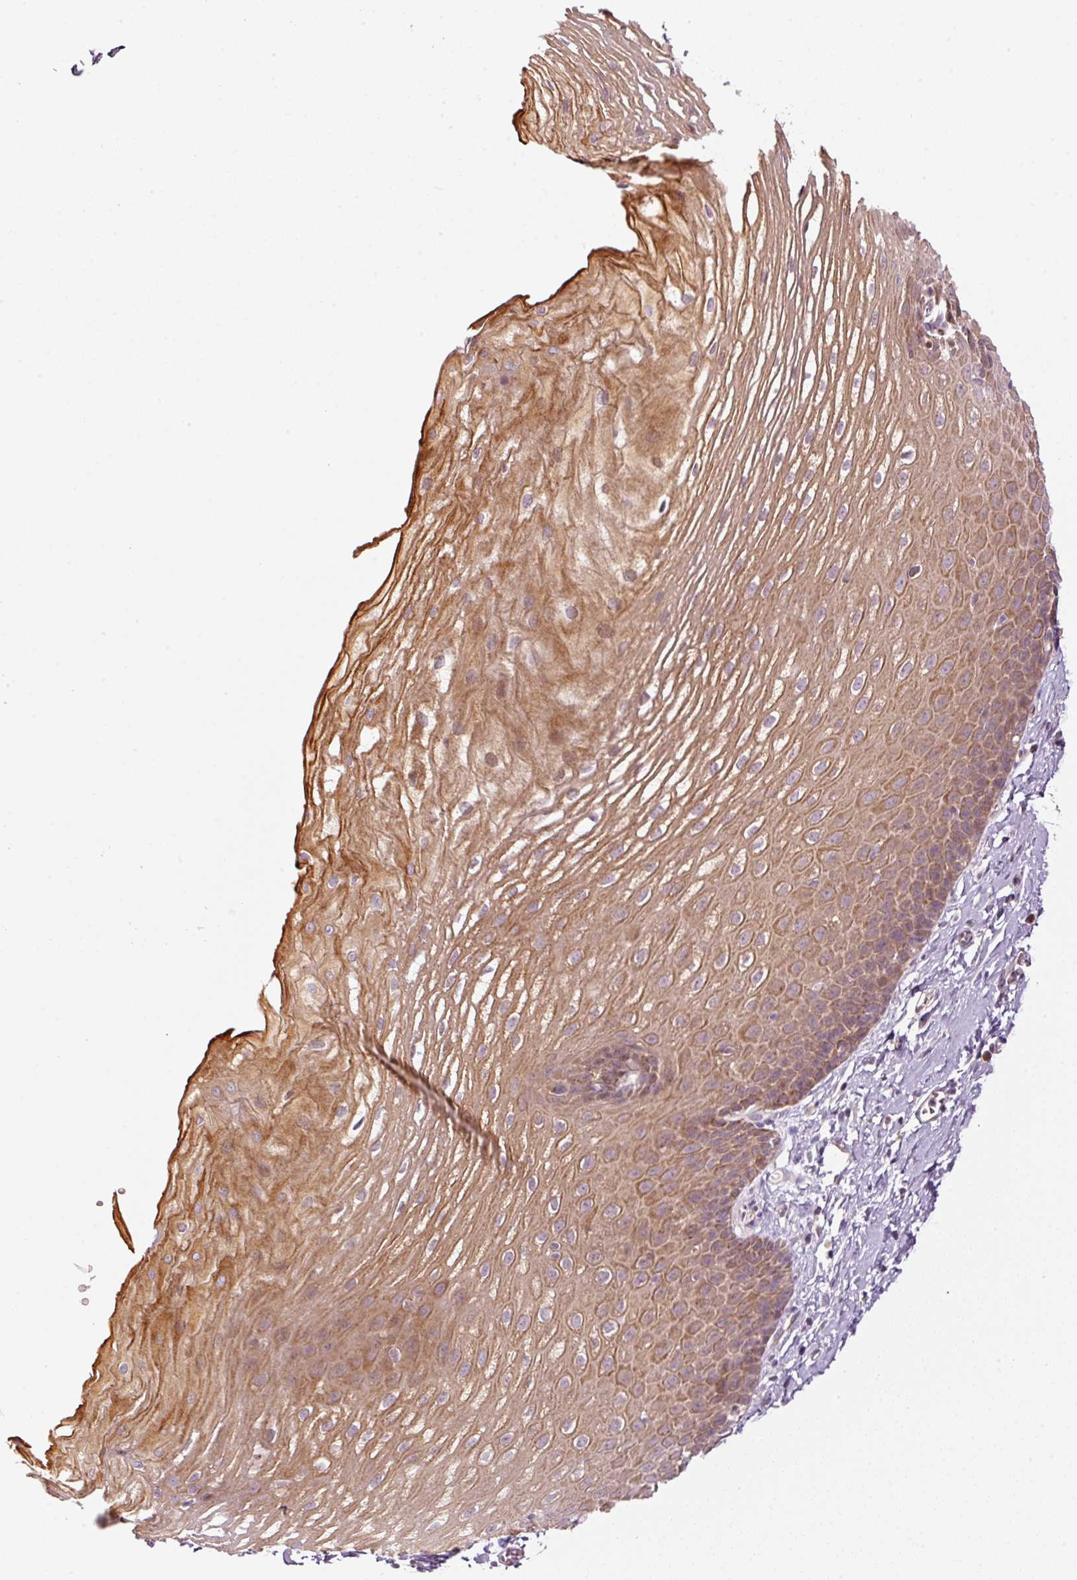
{"staining": {"intensity": "strong", "quantity": ">75%", "location": "cytoplasmic/membranous"}, "tissue": "esophagus", "cell_type": "Squamous epithelial cells", "image_type": "normal", "snomed": [{"axis": "morphology", "description": "Normal tissue, NOS"}, {"axis": "topography", "description": "Esophagus"}], "caption": "IHC histopathology image of normal esophagus: esophagus stained using immunohistochemistry displays high levels of strong protein expression localized specifically in the cytoplasmic/membranous of squamous epithelial cells, appearing as a cytoplasmic/membranous brown color.", "gene": "MAP10", "patient": {"sex": "male", "age": 70}}